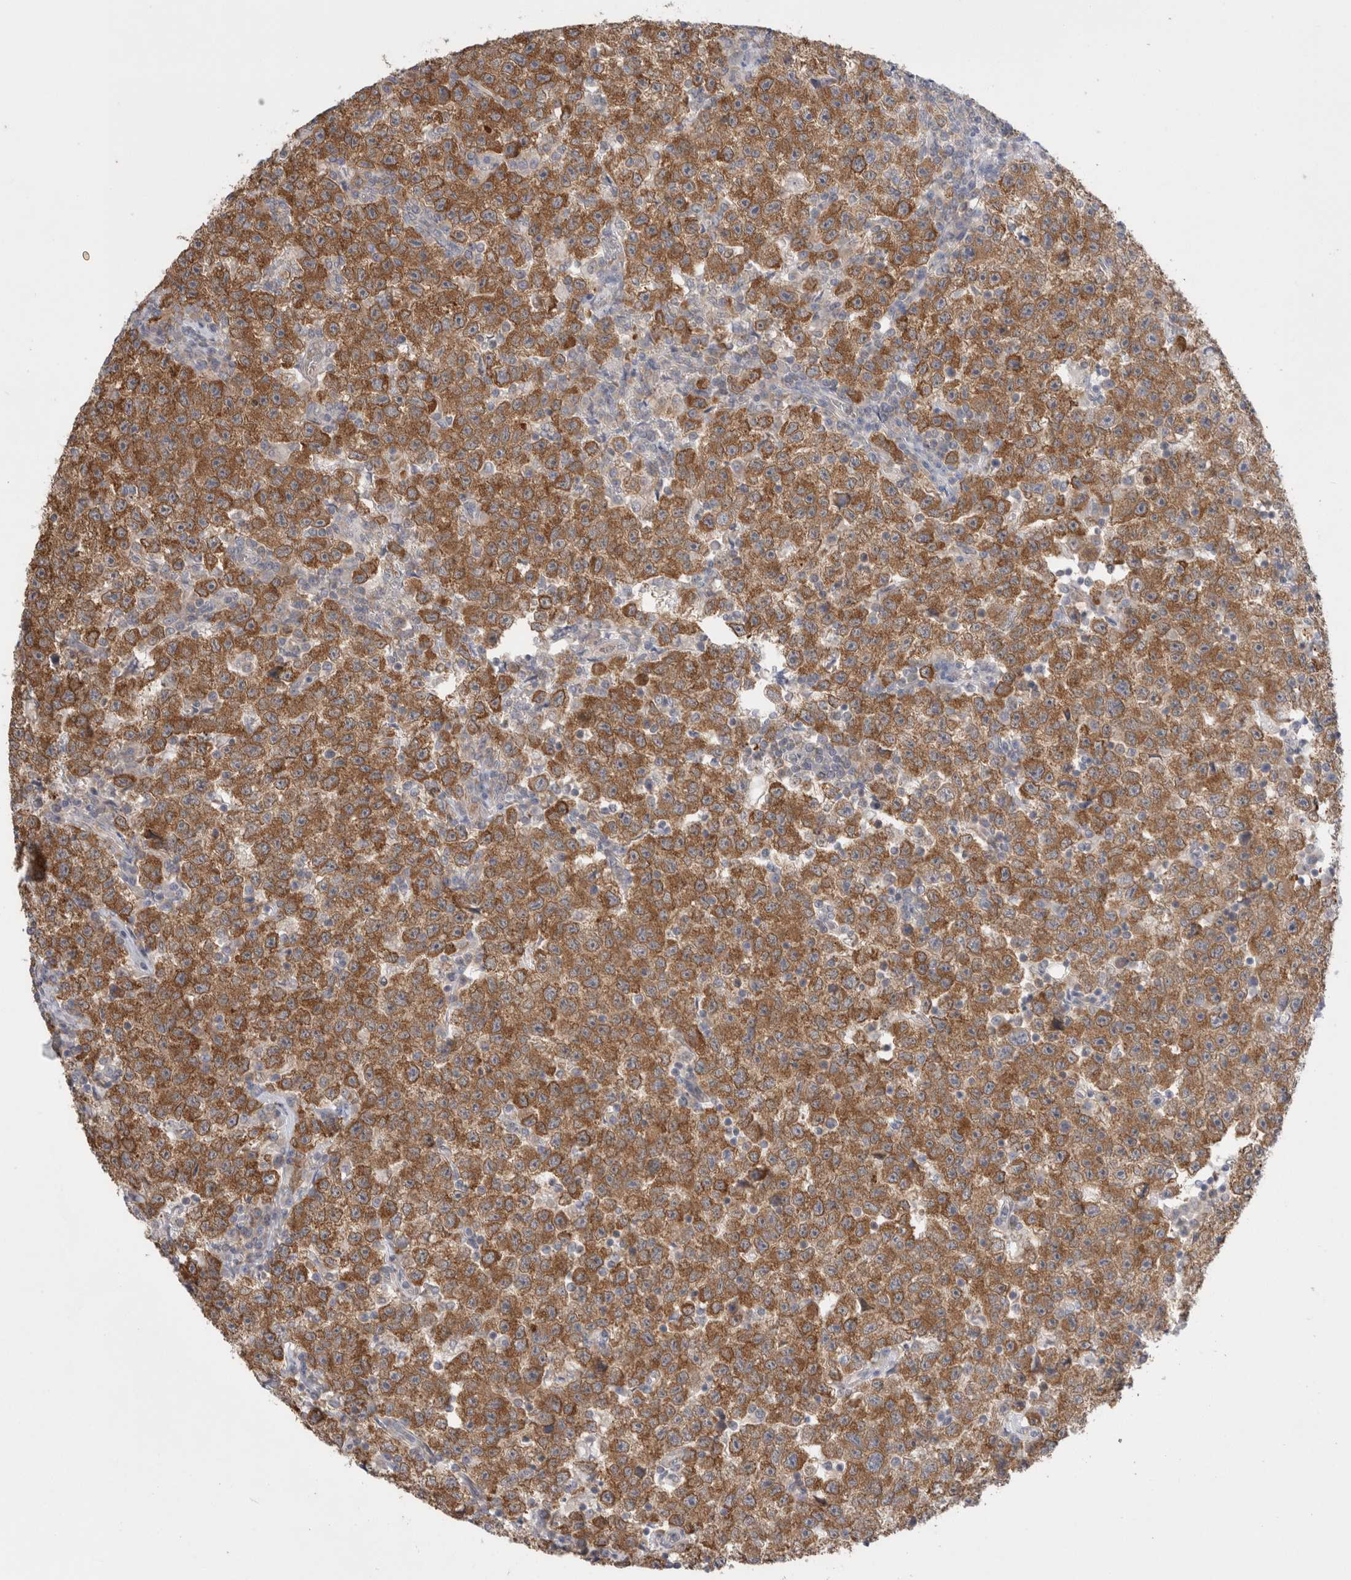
{"staining": {"intensity": "strong", "quantity": ">75%", "location": "cytoplasmic/membranous"}, "tissue": "testis cancer", "cell_type": "Tumor cells", "image_type": "cancer", "snomed": [{"axis": "morphology", "description": "Seminoma, NOS"}, {"axis": "topography", "description": "Testis"}], "caption": "There is high levels of strong cytoplasmic/membranous expression in tumor cells of testis cancer (seminoma), as demonstrated by immunohistochemical staining (brown color).", "gene": "NDOR1", "patient": {"sex": "male", "age": 22}}